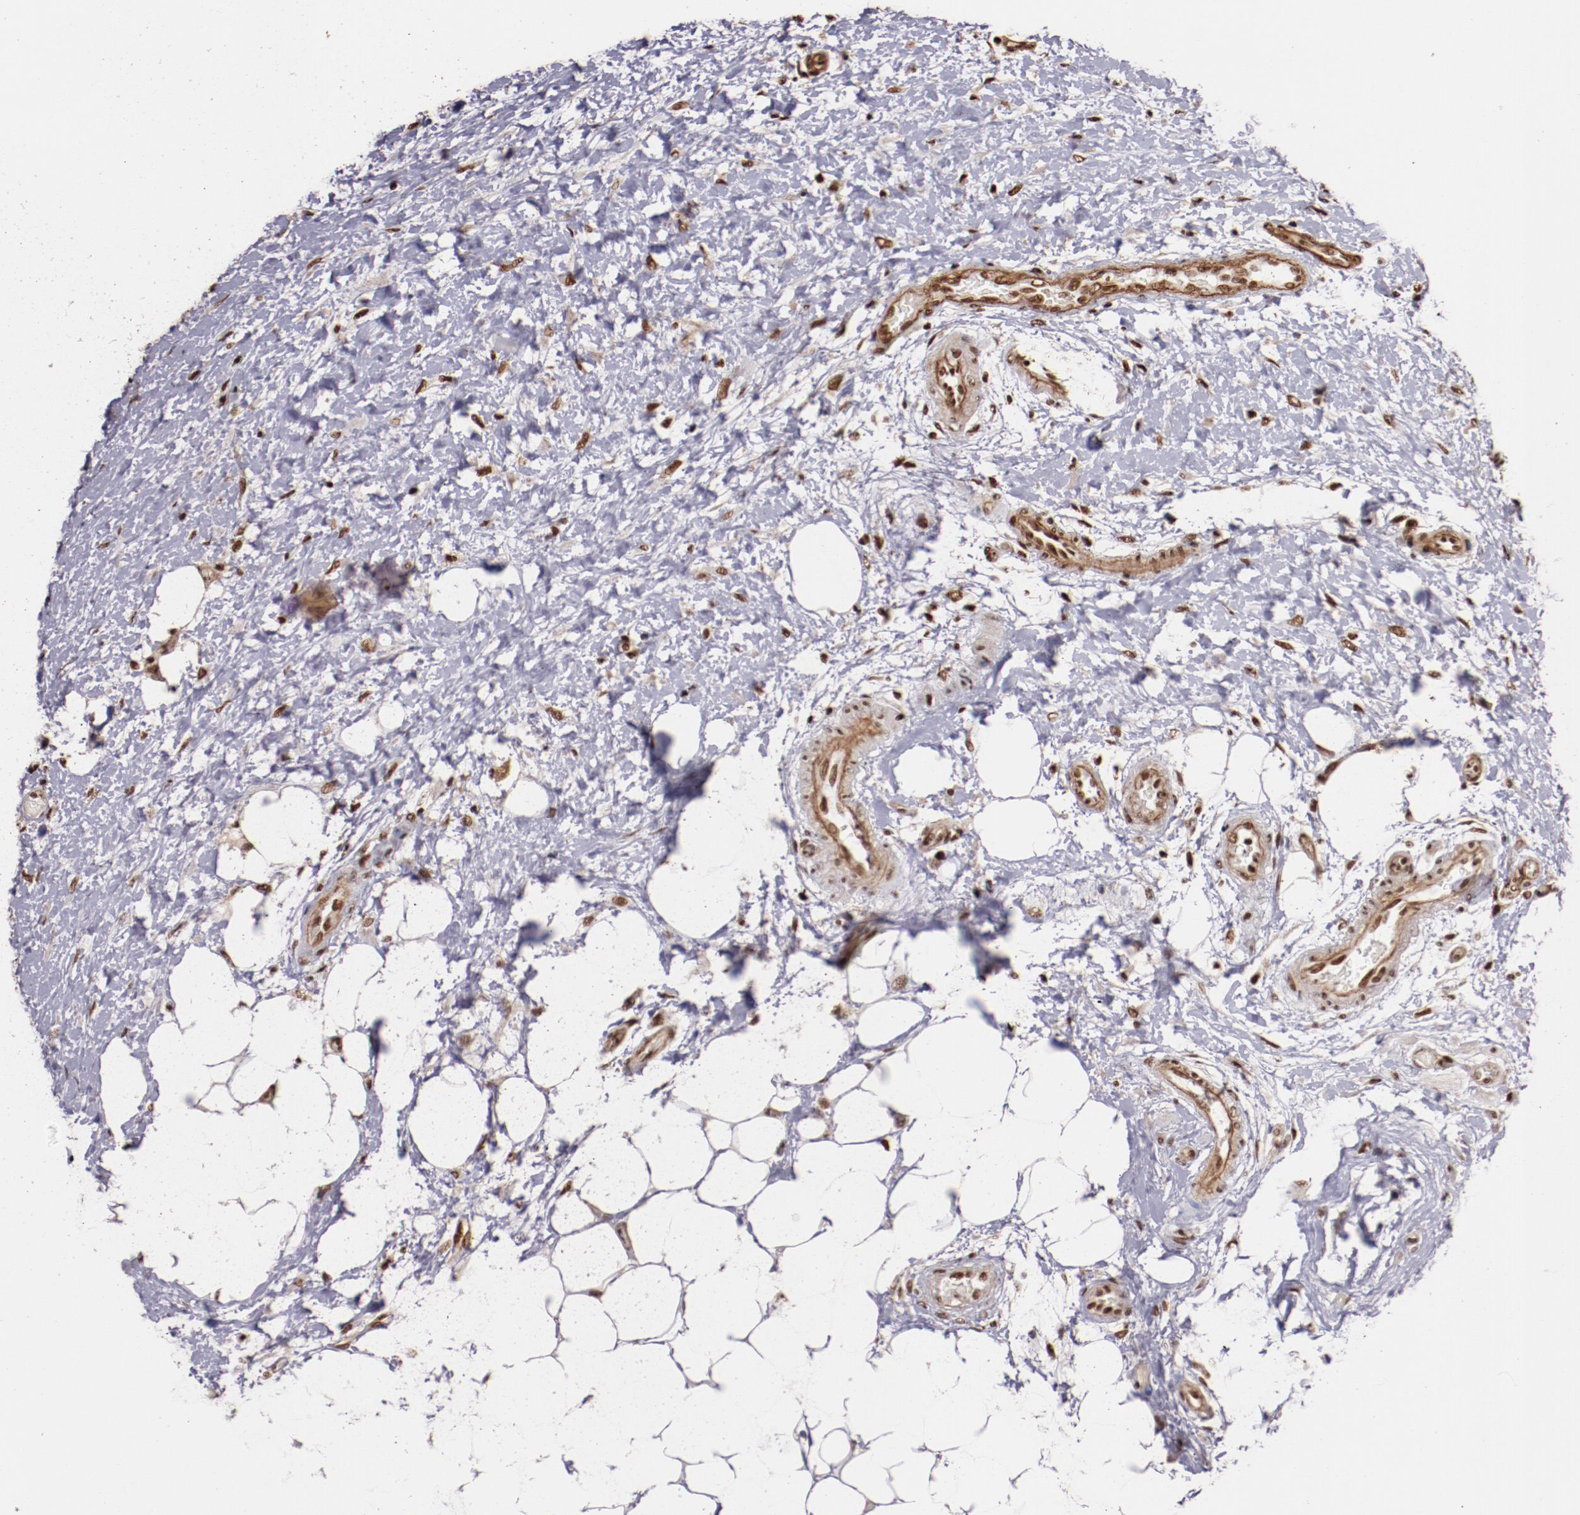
{"staining": {"intensity": "moderate", "quantity": ">75%", "location": "nuclear"}, "tissue": "lymphoma", "cell_type": "Tumor cells", "image_type": "cancer", "snomed": [{"axis": "morphology", "description": "Malignant lymphoma, non-Hodgkin's type, Low grade"}, {"axis": "topography", "description": "Lymph node"}], "caption": "Immunohistochemical staining of human lymphoma displays moderate nuclear protein staining in approximately >75% of tumor cells.", "gene": "STAG2", "patient": {"sex": "female", "age": 76}}